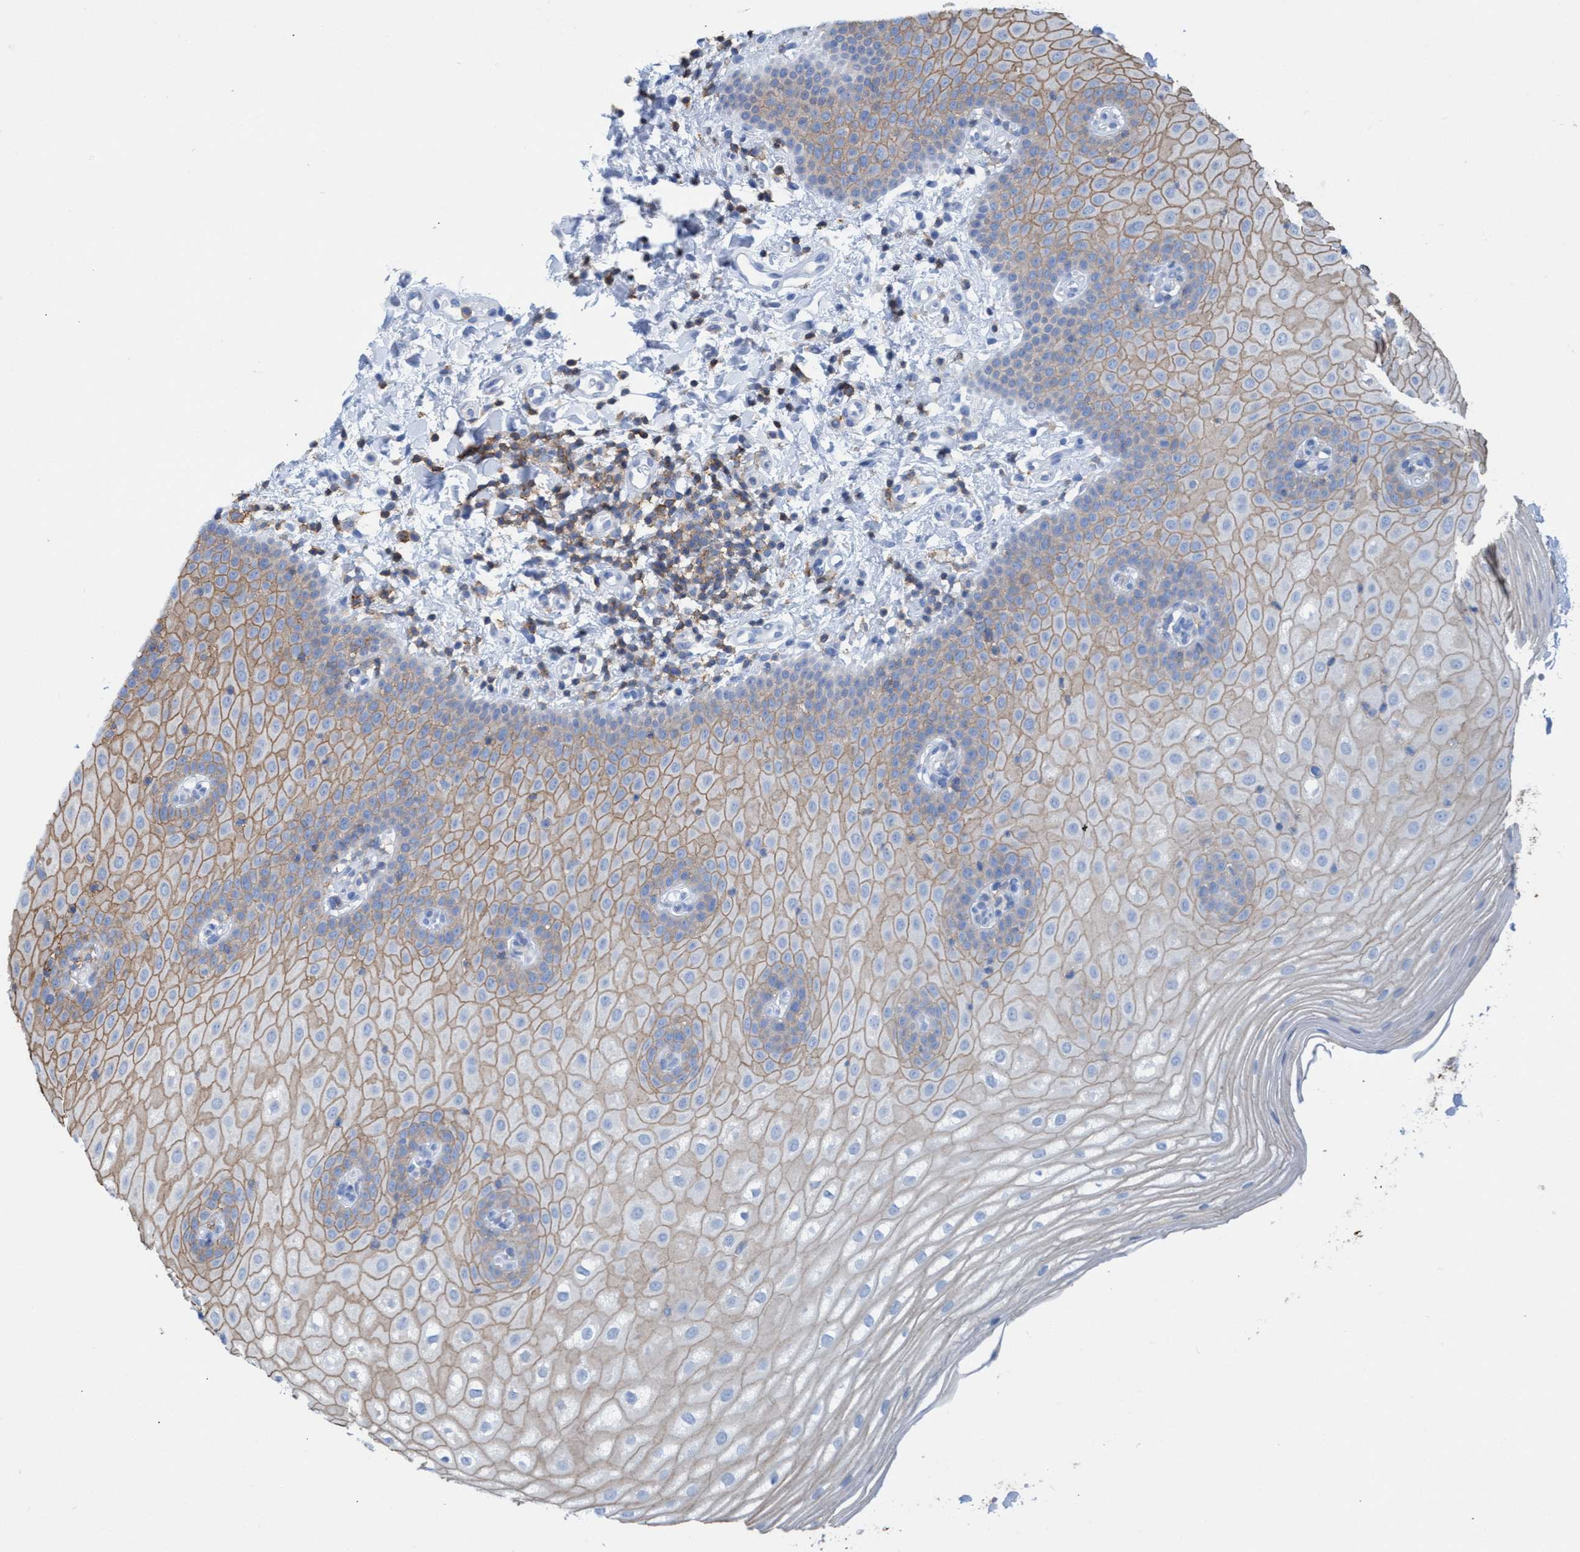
{"staining": {"intensity": "moderate", "quantity": "25%-75%", "location": "cytoplasmic/membranous"}, "tissue": "oral mucosa", "cell_type": "Squamous epithelial cells", "image_type": "normal", "snomed": [{"axis": "morphology", "description": "Normal tissue, NOS"}, {"axis": "topography", "description": "Skin"}, {"axis": "topography", "description": "Oral tissue"}], "caption": "The photomicrograph demonstrates a brown stain indicating the presence of a protein in the cytoplasmic/membranous of squamous epithelial cells in oral mucosa.", "gene": "EZR", "patient": {"sex": "male", "age": 84}}